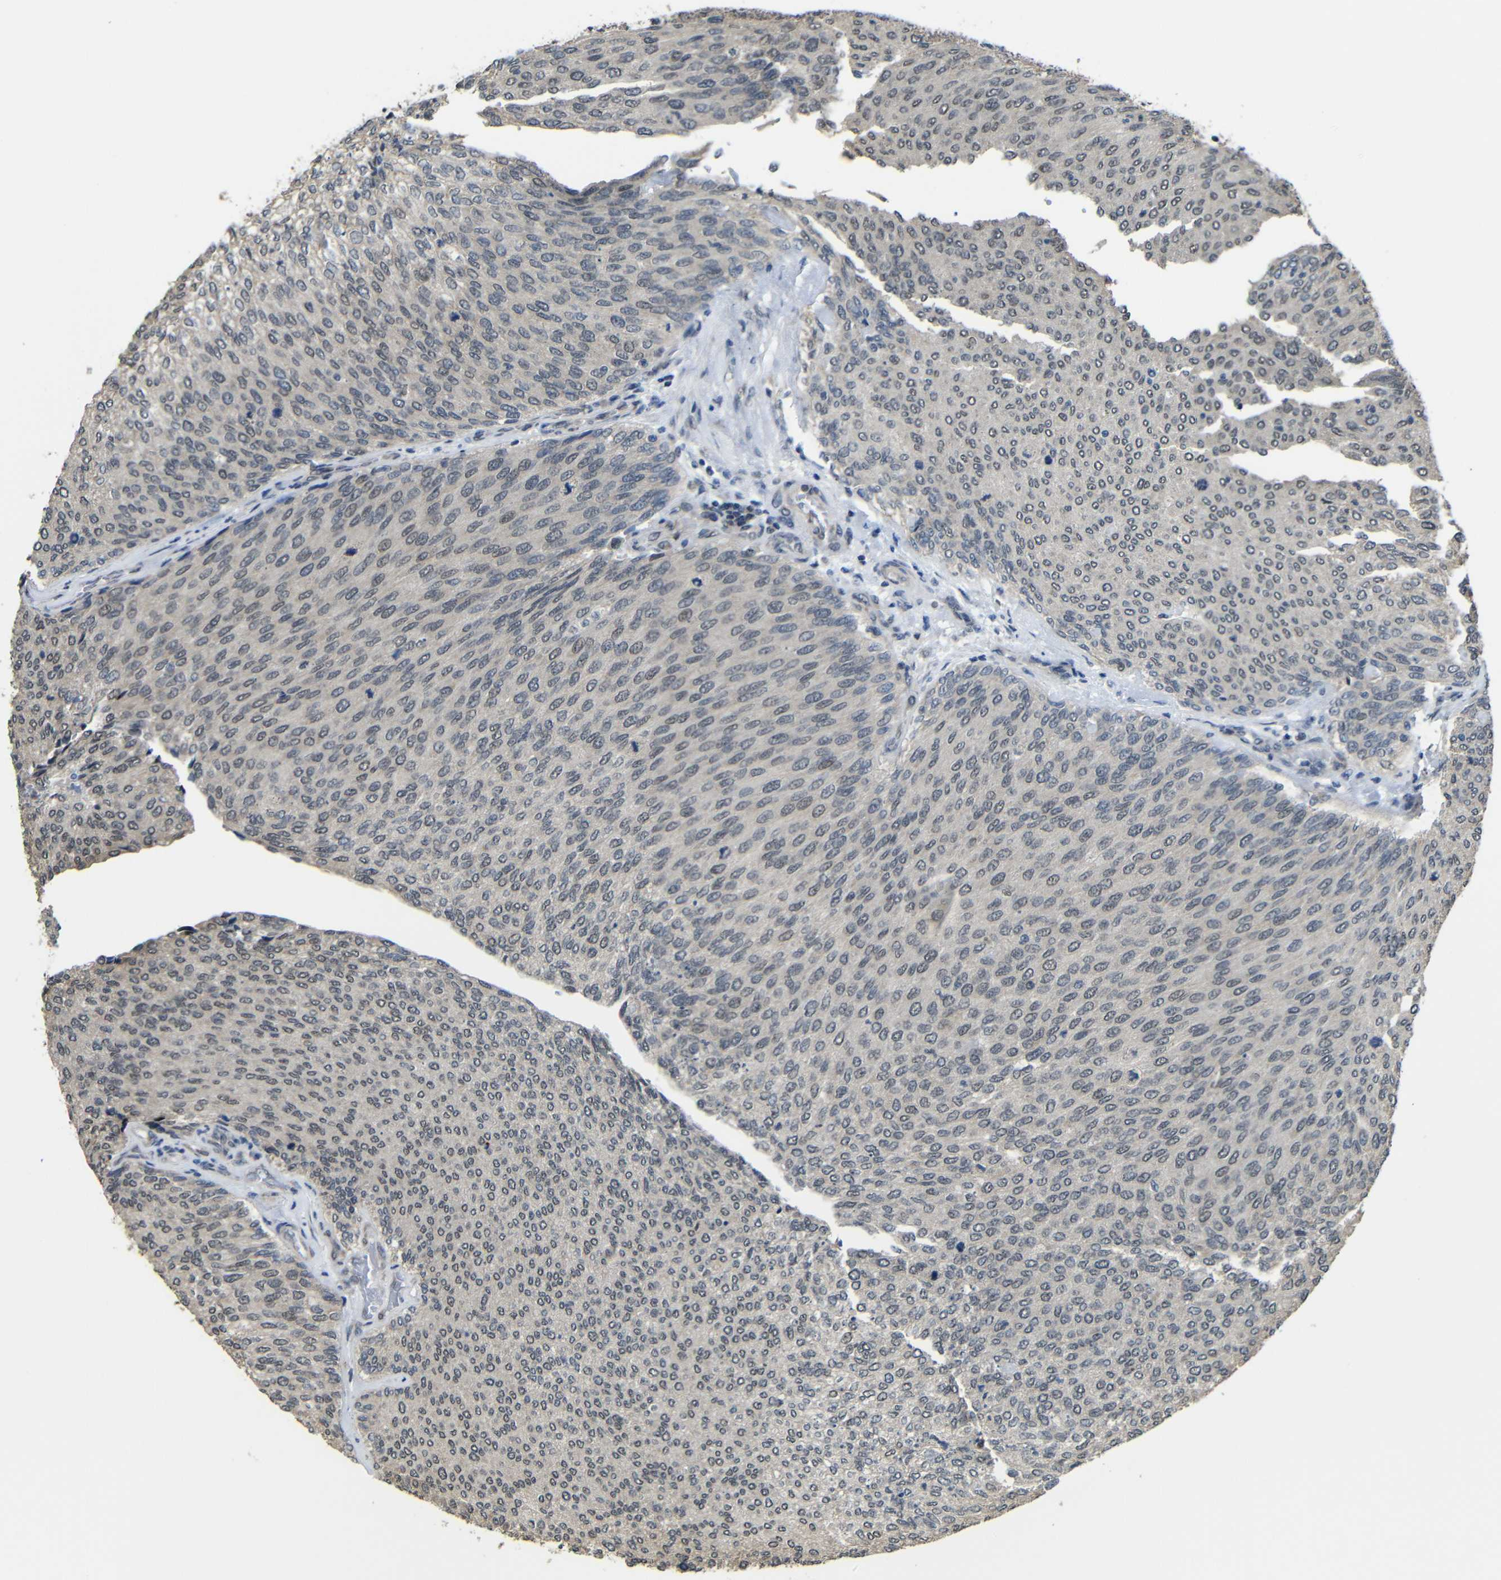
{"staining": {"intensity": "negative", "quantity": "none", "location": "none"}, "tissue": "urothelial cancer", "cell_type": "Tumor cells", "image_type": "cancer", "snomed": [{"axis": "morphology", "description": "Urothelial carcinoma, Low grade"}, {"axis": "topography", "description": "Urinary bladder"}], "caption": "DAB immunohistochemical staining of human urothelial carcinoma (low-grade) demonstrates no significant expression in tumor cells.", "gene": "FAM172A", "patient": {"sex": "female", "age": 79}}